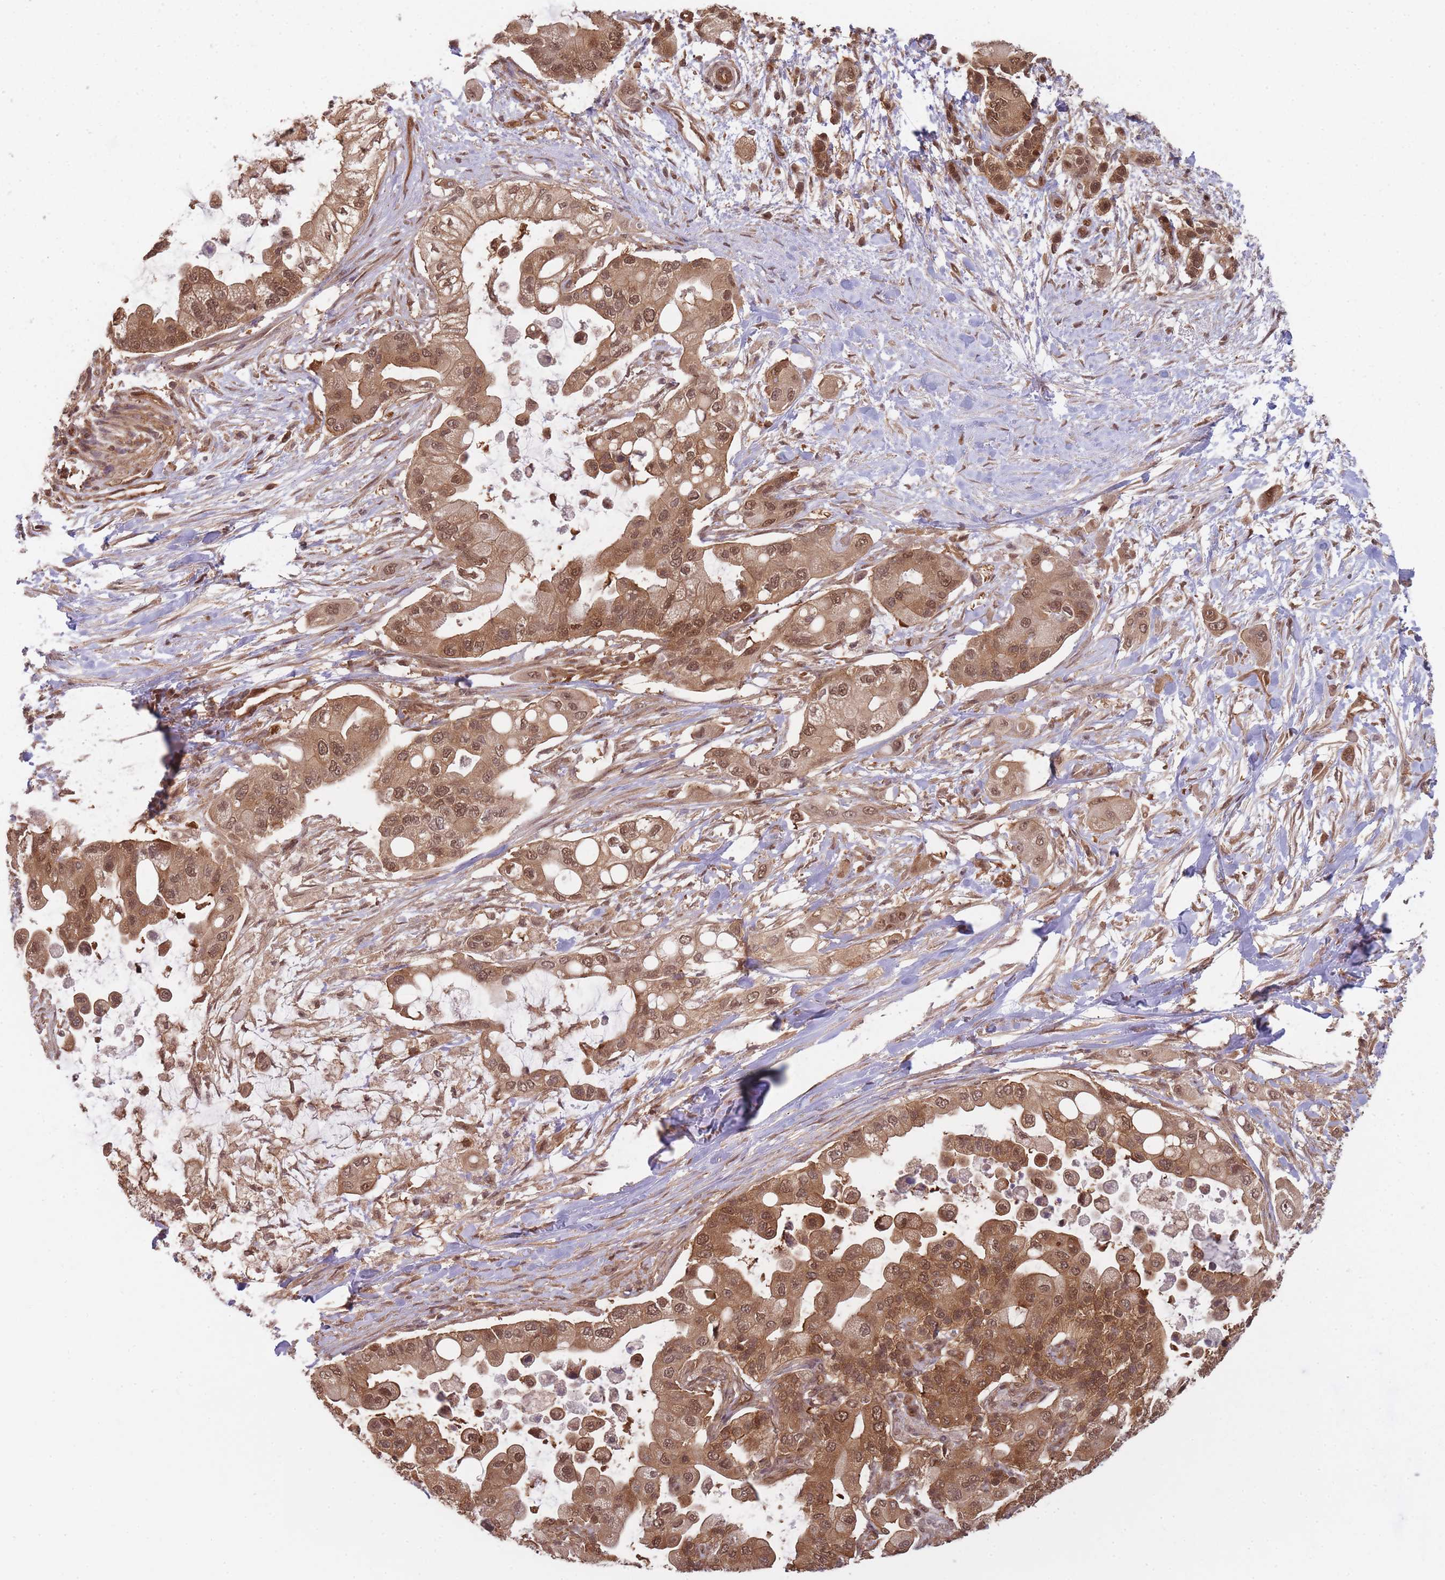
{"staining": {"intensity": "moderate", "quantity": ">75%", "location": "cytoplasmic/membranous,nuclear"}, "tissue": "pancreatic cancer", "cell_type": "Tumor cells", "image_type": "cancer", "snomed": [{"axis": "morphology", "description": "Adenocarcinoma, NOS"}, {"axis": "topography", "description": "Pancreas"}], "caption": "A high-resolution histopathology image shows IHC staining of pancreatic cancer, which exhibits moderate cytoplasmic/membranous and nuclear positivity in approximately >75% of tumor cells.", "gene": "PPP6R3", "patient": {"sex": "male", "age": 57}}